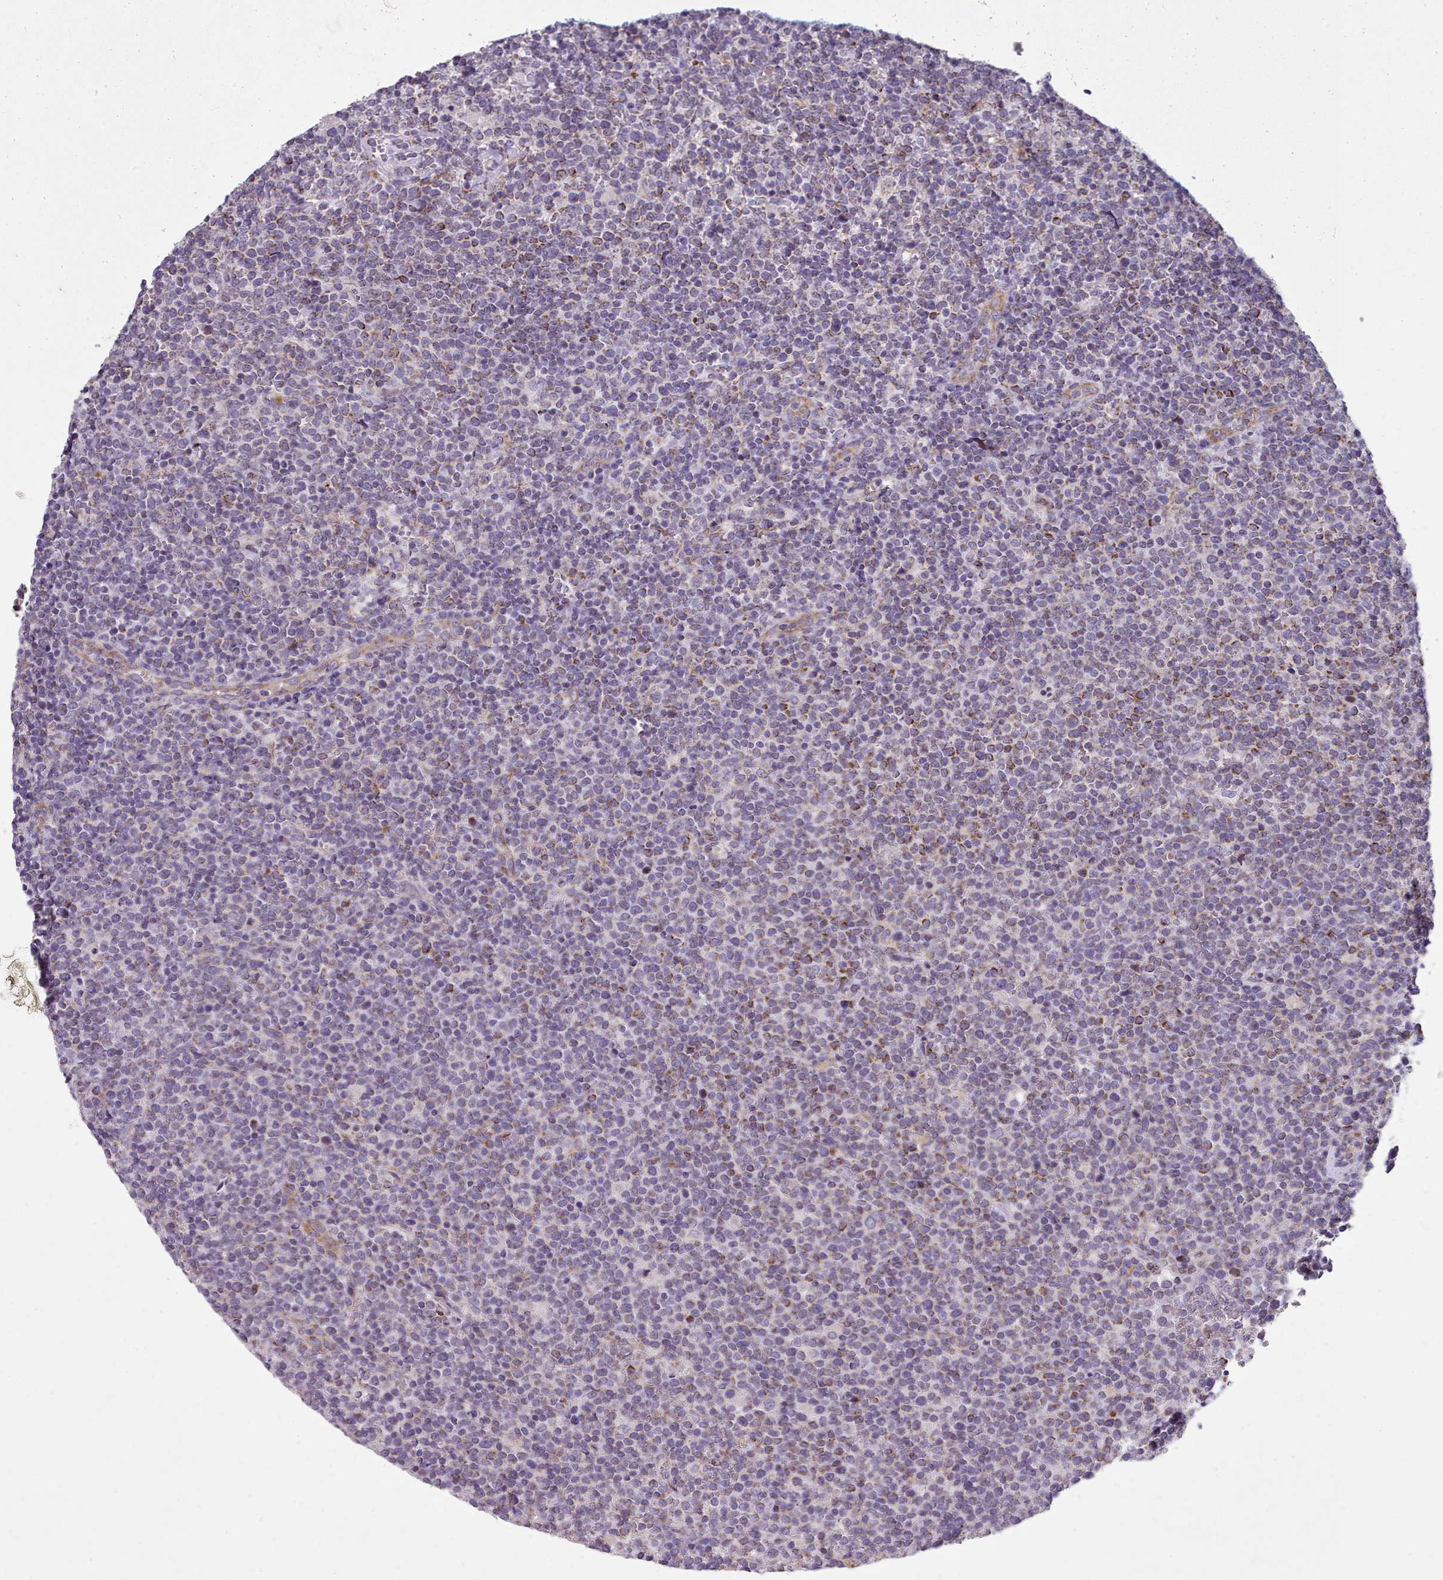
{"staining": {"intensity": "moderate", "quantity": "<25%", "location": "cytoplasmic/membranous"}, "tissue": "lymphoma", "cell_type": "Tumor cells", "image_type": "cancer", "snomed": [{"axis": "morphology", "description": "Malignant lymphoma, non-Hodgkin's type, High grade"}, {"axis": "topography", "description": "Lymph node"}], "caption": "Protein expression analysis of lymphoma demonstrates moderate cytoplasmic/membranous staining in approximately <25% of tumor cells. (Brightfield microscopy of DAB IHC at high magnification).", "gene": "FKBP10", "patient": {"sex": "male", "age": 61}}